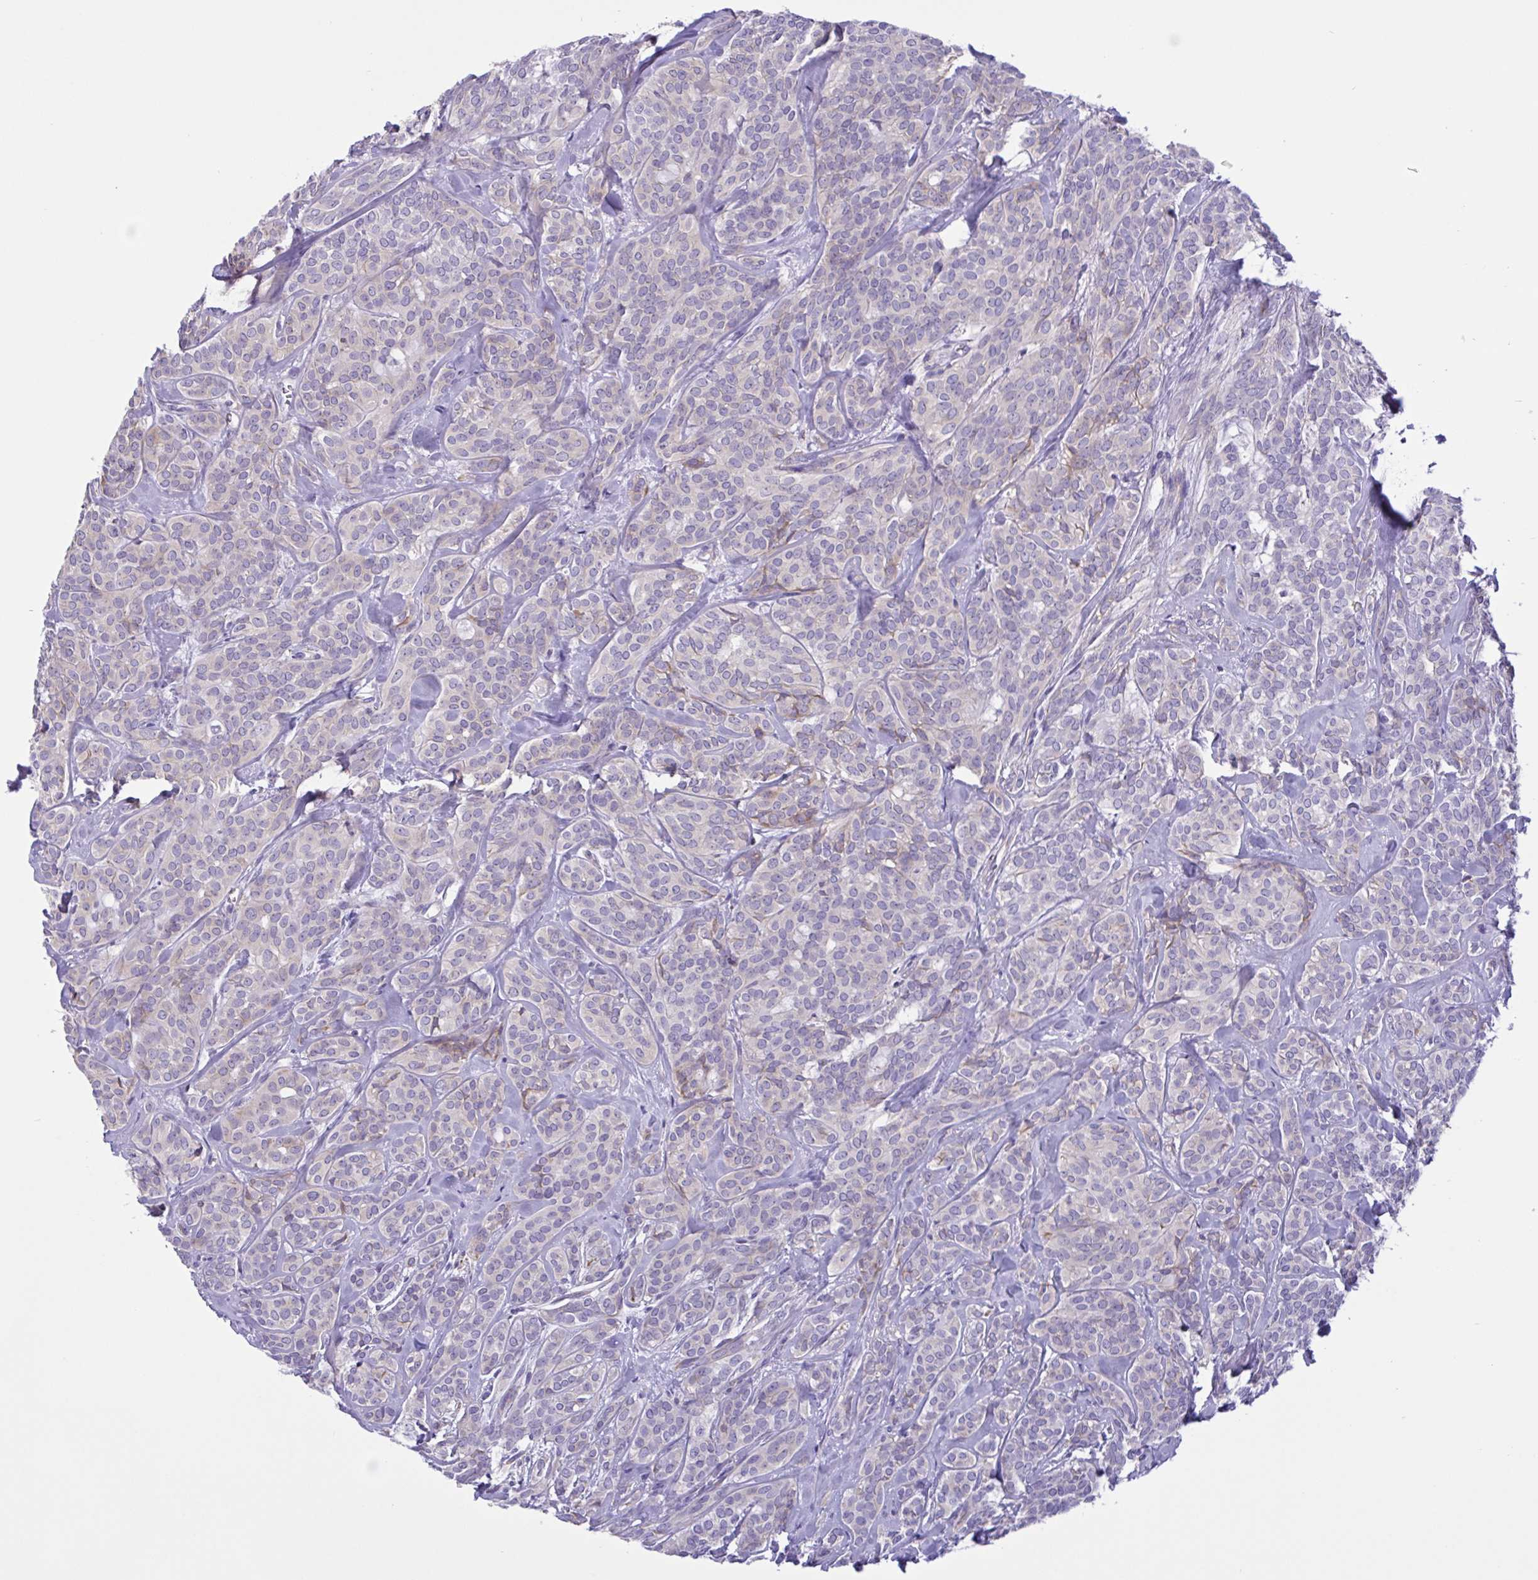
{"staining": {"intensity": "negative", "quantity": "none", "location": "none"}, "tissue": "head and neck cancer", "cell_type": "Tumor cells", "image_type": "cancer", "snomed": [{"axis": "morphology", "description": "Adenocarcinoma, NOS"}, {"axis": "topography", "description": "Head-Neck"}], "caption": "Tumor cells are negative for brown protein staining in head and neck cancer.", "gene": "DSC3", "patient": {"sex": "female", "age": 57}}